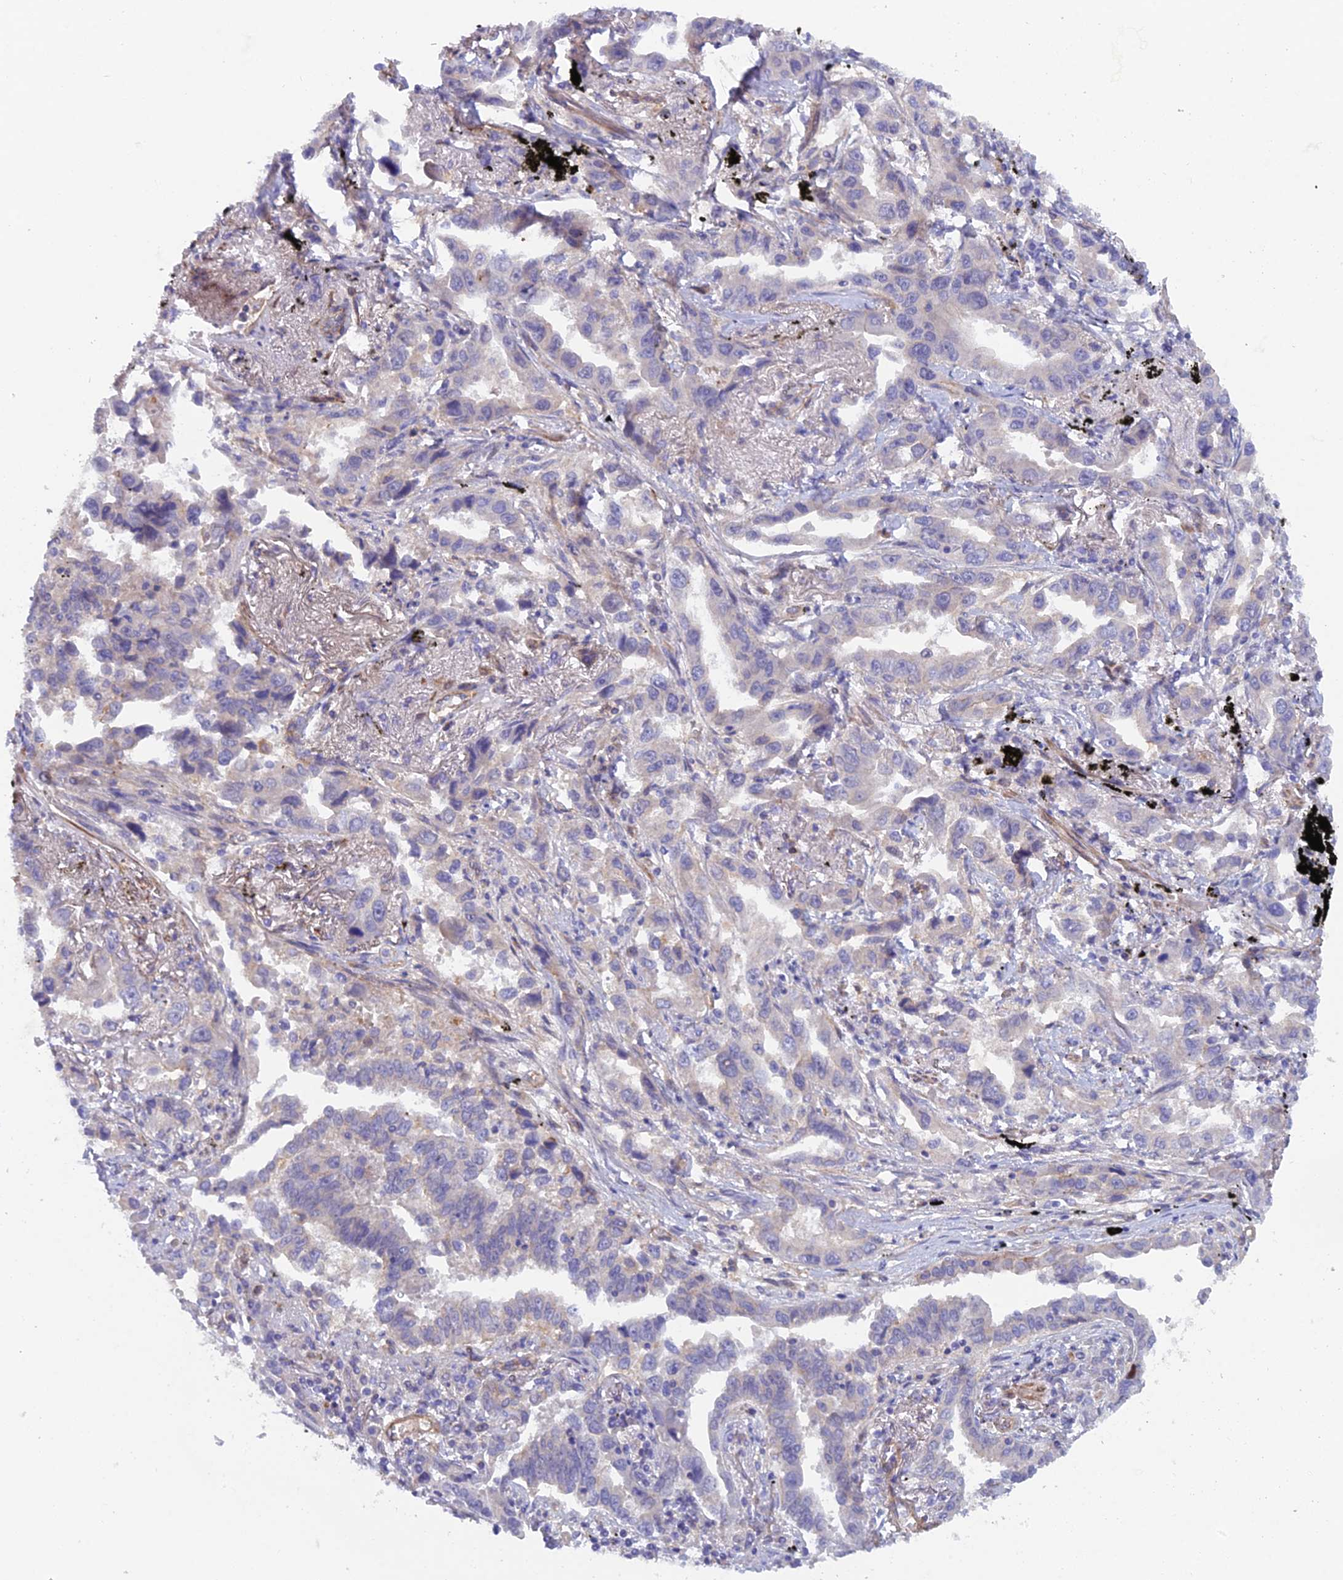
{"staining": {"intensity": "negative", "quantity": "none", "location": "none"}, "tissue": "lung cancer", "cell_type": "Tumor cells", "image_type": "cancer", "snomed": [{"axis": "morphology", "description": "Adenocarcinoma, NOS"}, {"axis": "topography", "description": "Lung"}], "caption": "IHC histopathology image of lung adenocarcinoma stained for a protein (brown), which shows no staining in tumor cells. (DAB IHC, high magnification).", "gene": "FZR1", "patient": {"sex": "male", "age": 67}}